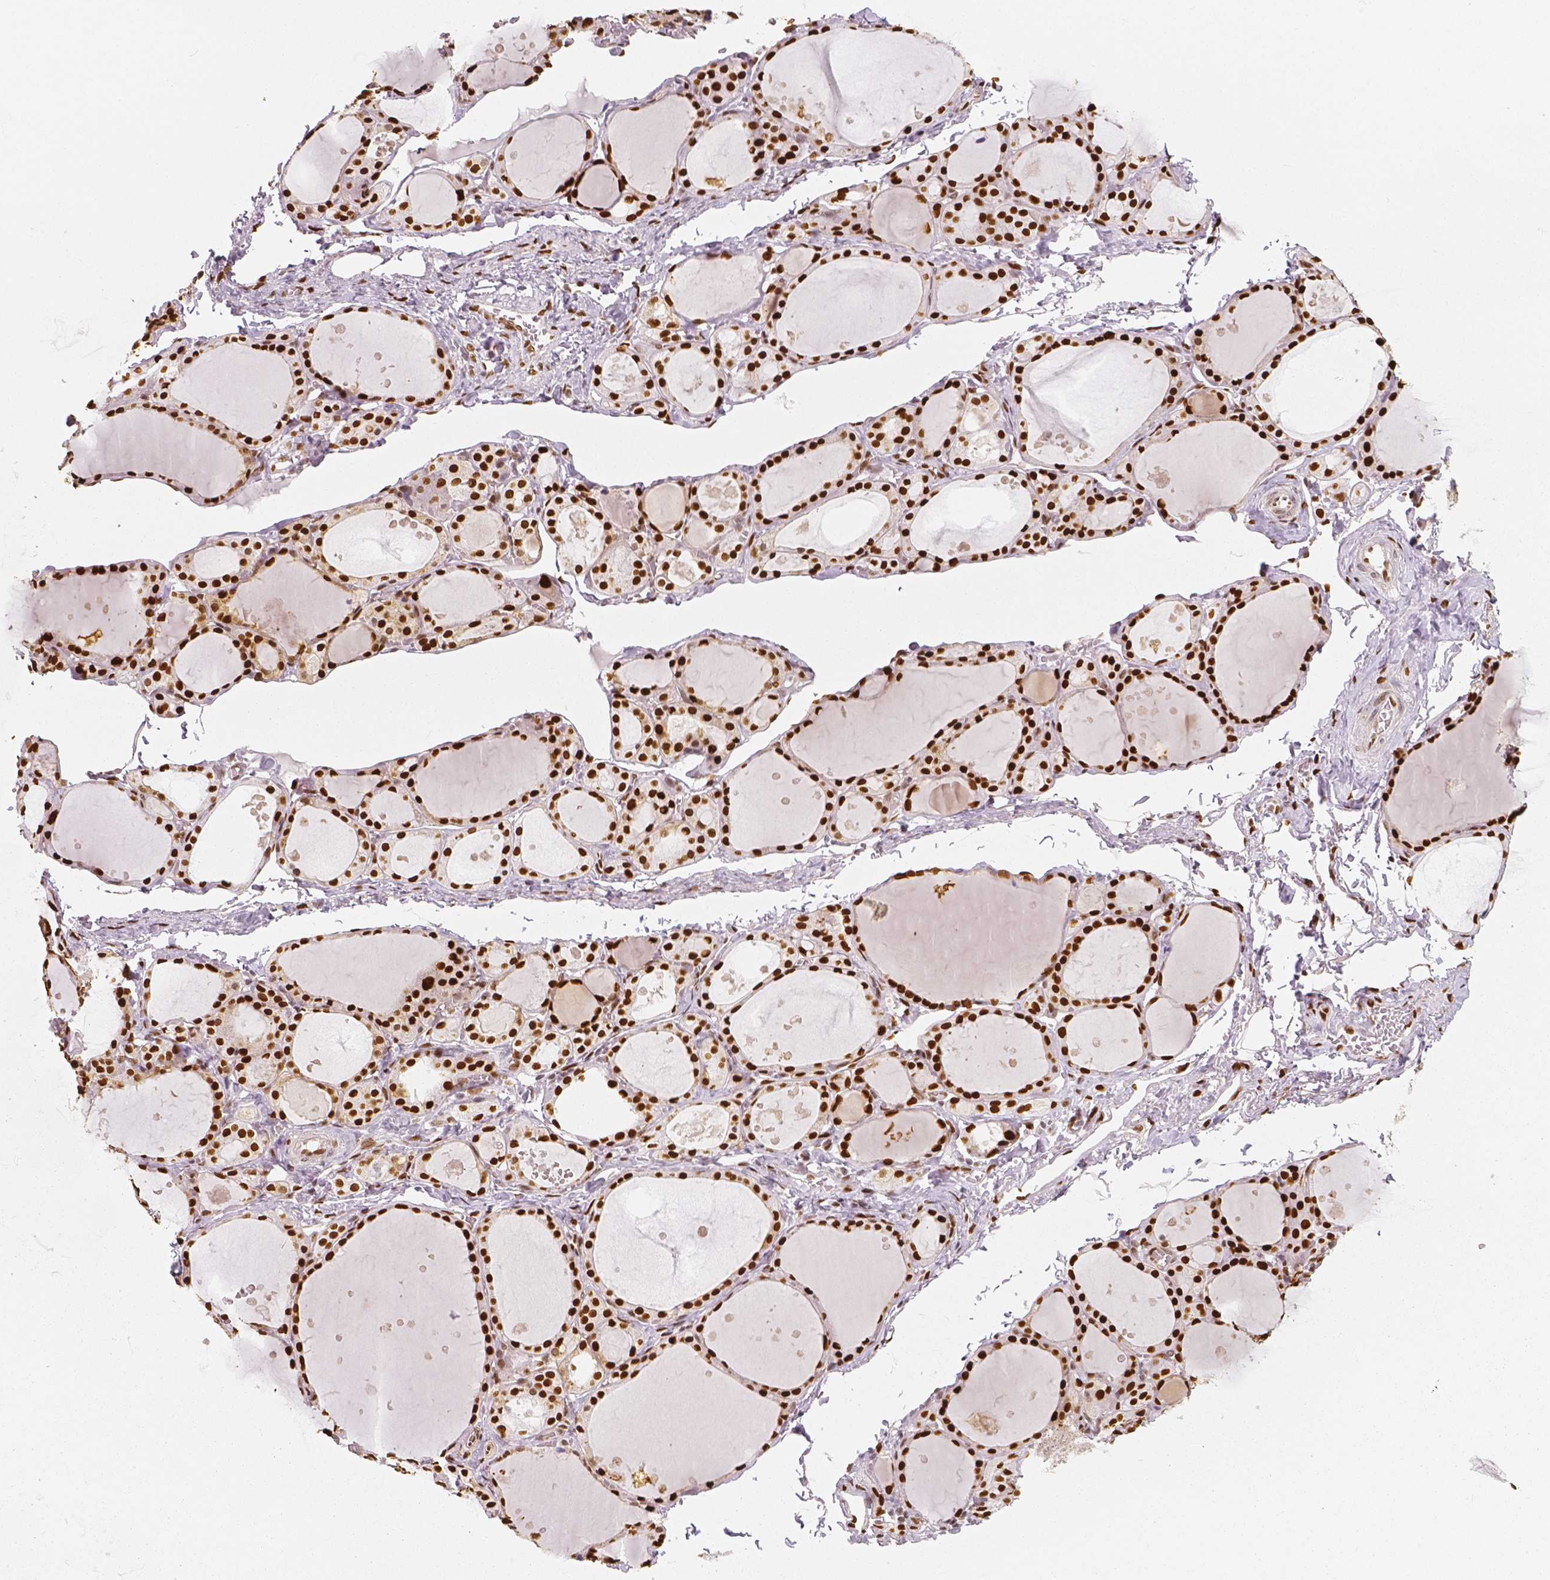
{"staining": {"intensity": "strong", "quantity": ">75%", "location": "nuclear"}, "tissue": "thyroid gland", "cell_type": "Glandular cells", "image_type": "normal", "snomed": [{"axis": "morphology", "description": "Normal tissue, NOS"}, {"axis": "topography", "description": "Thyroid gland"}], "caption": "IHC image of benign thyroid gland: thyroid gland stained using immunohistochemistry (IHC) reveals high levels of strong protein expression localized specifically in the nuclear of glandular cells, appearing as a nuclear brown color.", "gene": "NUCKS1", "patient": {"sex": "male", "age": 68}}